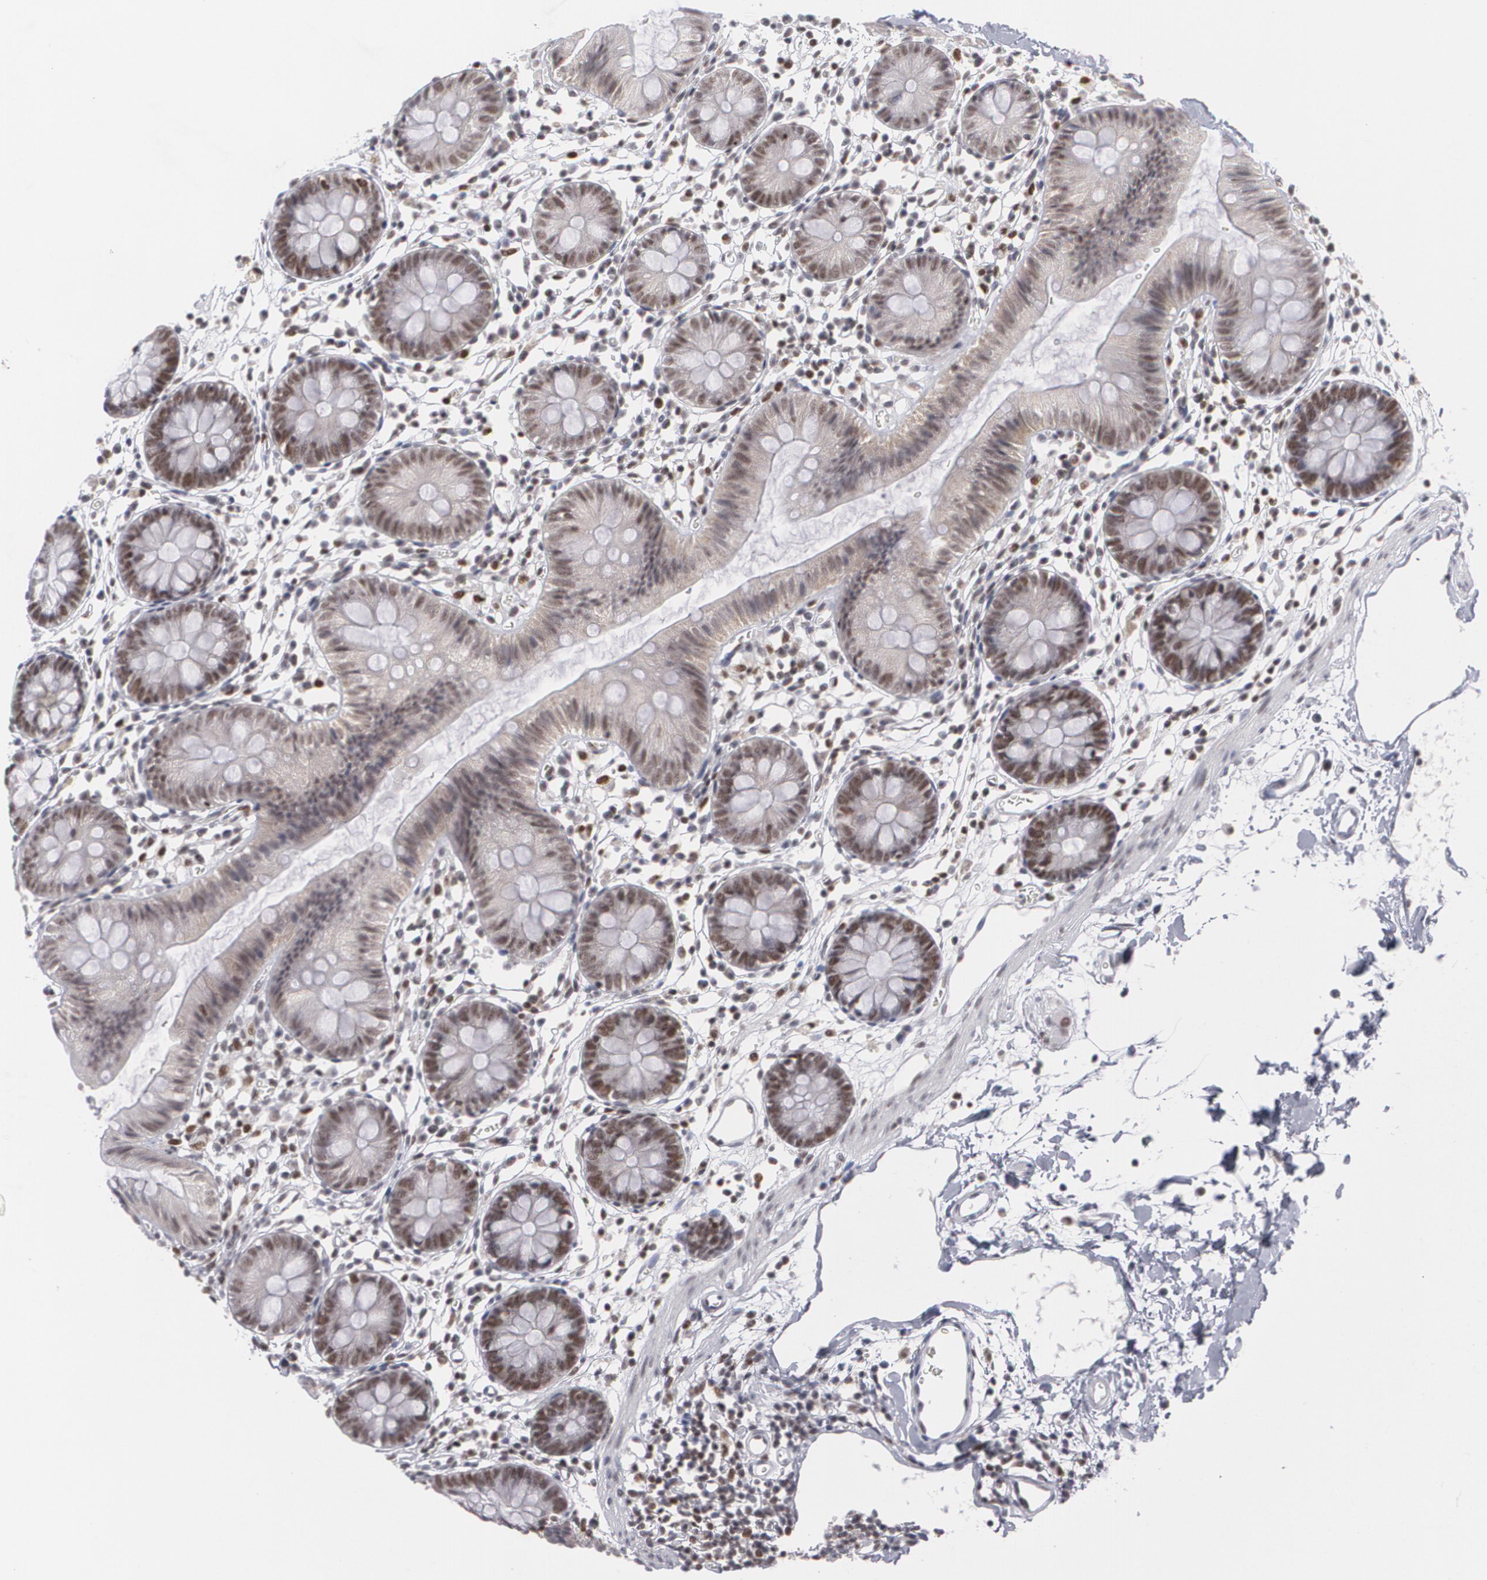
{"staining": {"intensity": "weak", "quantity": "25%-75%", "location": "nuclear"}, "tissue": "colon", "cell_type": "Endothelial cells", "image_type": "normal", "snomed": [{"axis": "morphology", "description": "Normal tissue, NOS"}, {"axis": "topography", "description": "Colon"}], "caption": "Immunohistochemical staining of normal human colon demonstrates low levels of weak nuclear positivity in about 25%-75% of endothelial cells.", "gene": "MCL1", "patient": {"sex": "male", "age": 14}}